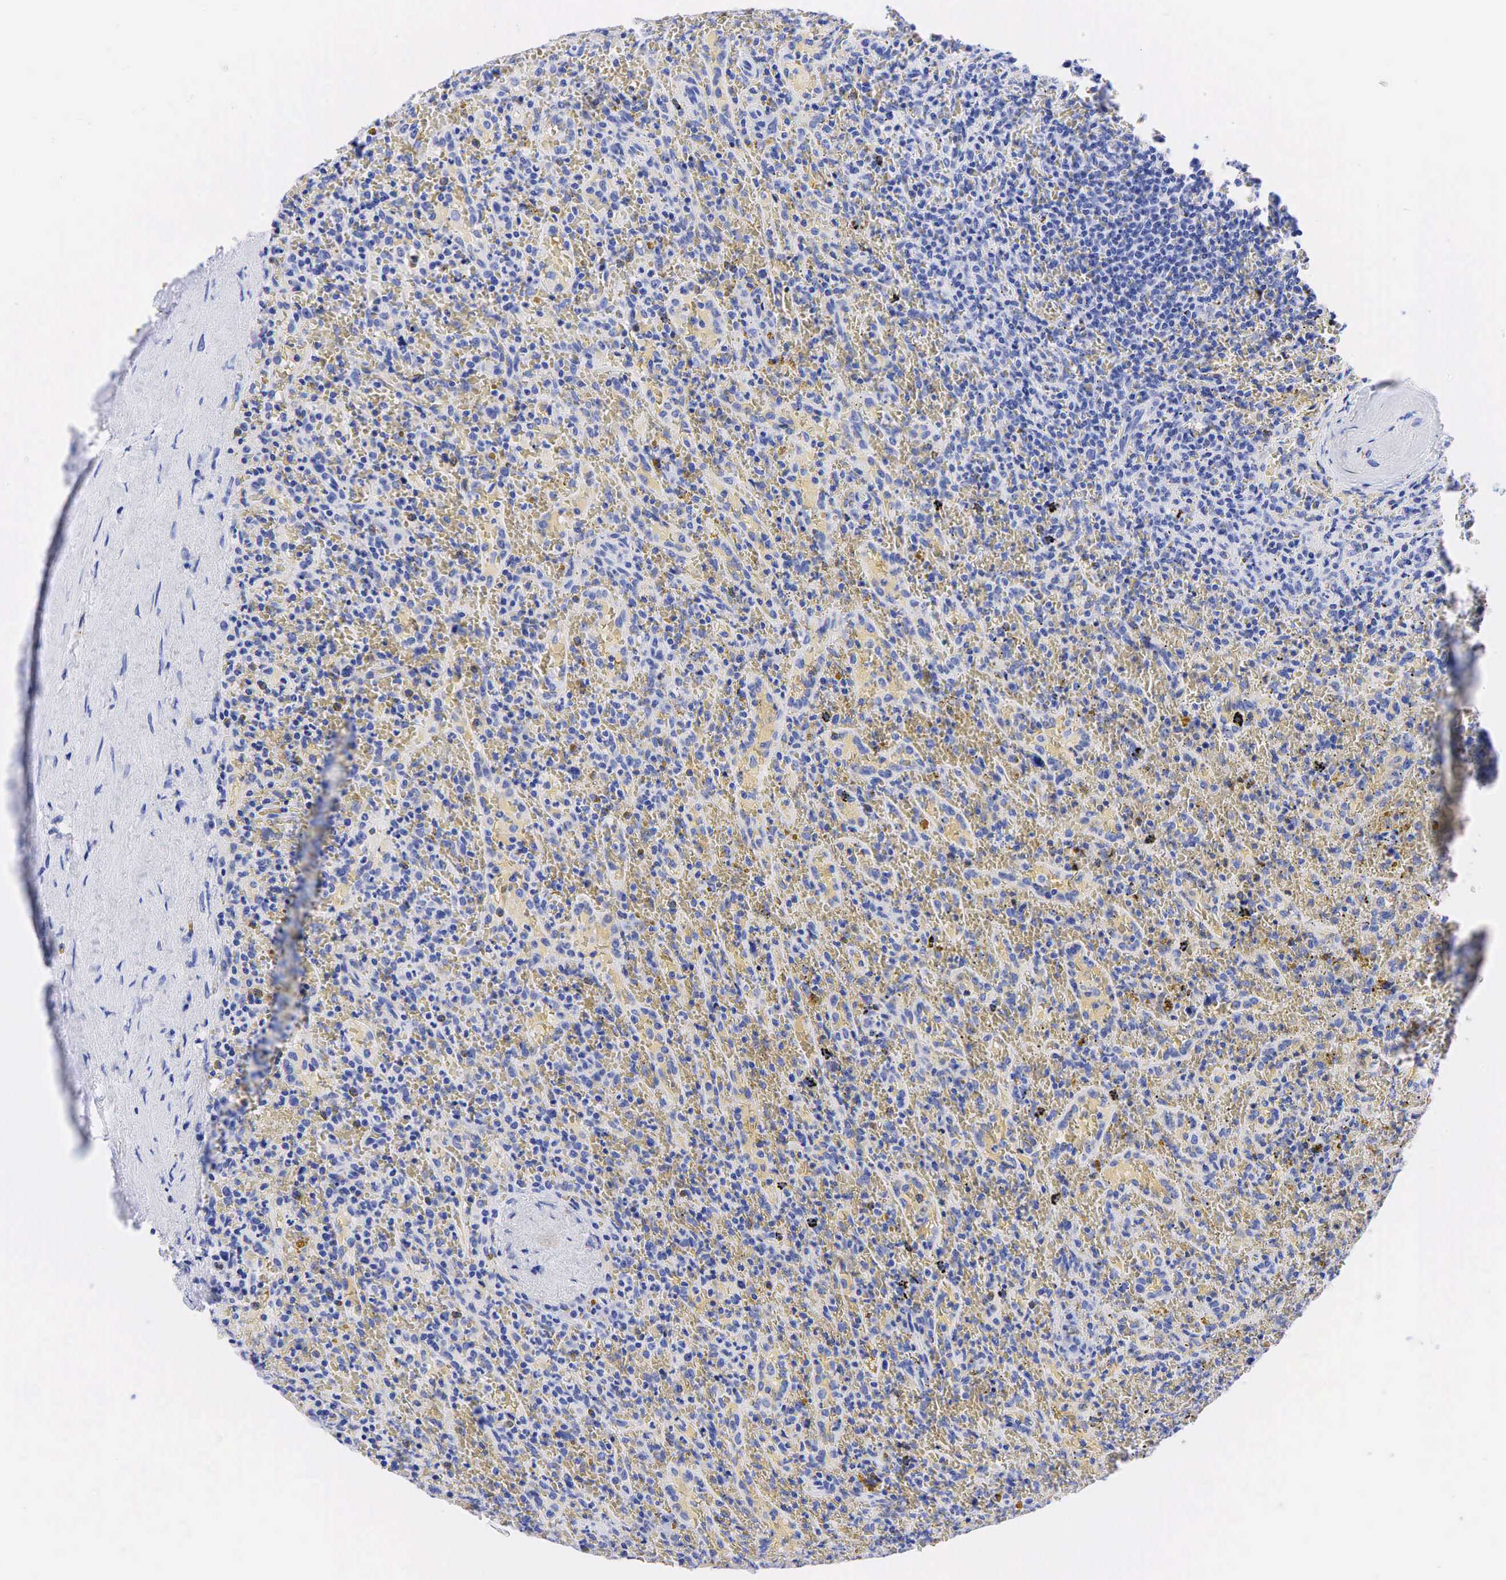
{"staining": {"intensity": "negative", "quantity": "none", "location": "none"}, "tissue": "lymphoma", "cell_type": "Tumor cells", "image_type": "cancer", "snomed": [{"axis": "morphology", "description": "Malignant lymphoma, non-Hodgkin's type, High grade"}, {"axis": "topography", "description": "Spleen"}, {"axis": "topography", "description": "Lymph node"}], "caption": "Immunohistochemical staining of high-grade malignant lymphoma, non-Hodgkin's type displays no significant staining in tumor cells.", "gene": "CHGA", "patient": {"sex": "female", "age": 70}}